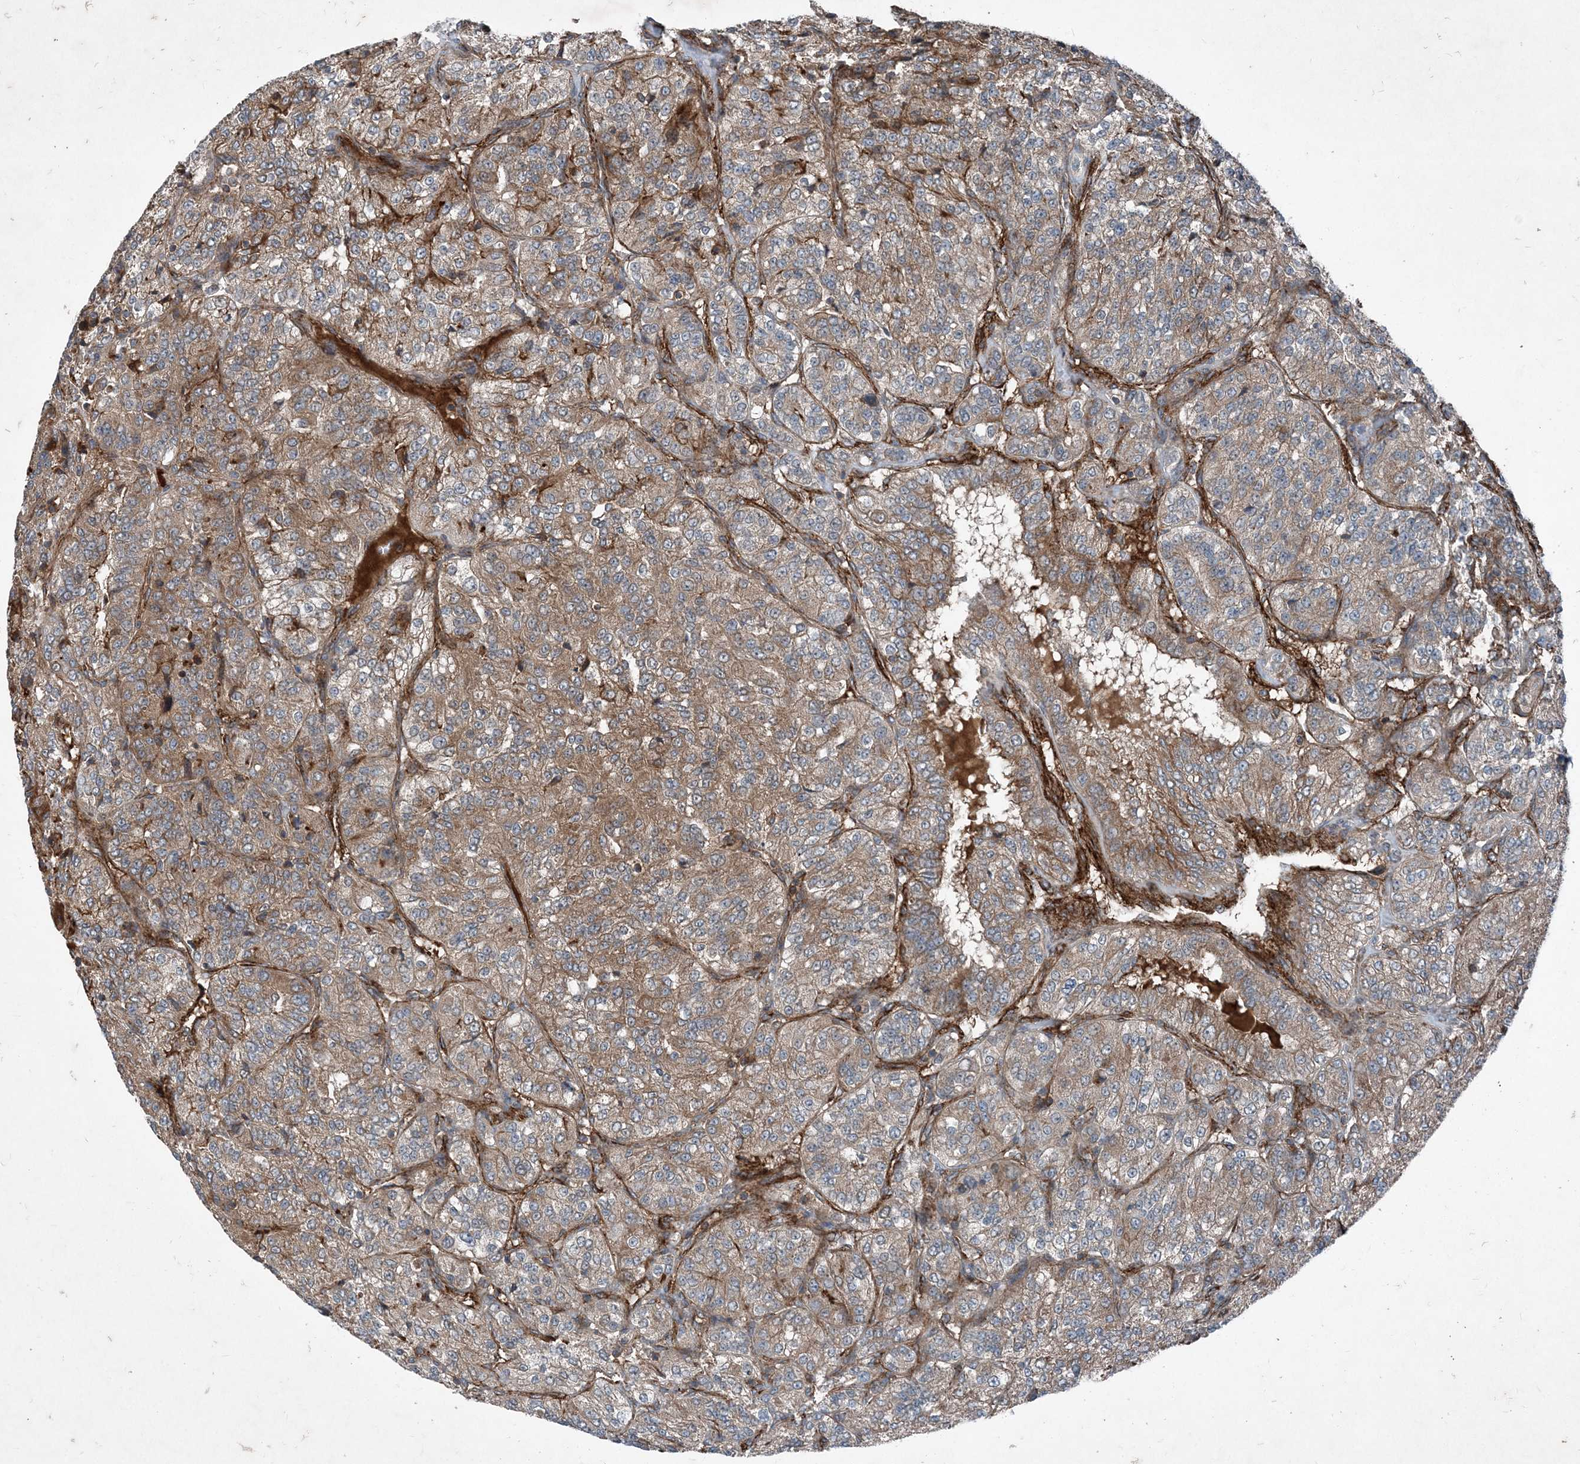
{"staining": {"intensity": "moderate", "quantity": ">75%", "location": "cytoplasmic/membranous"}, "tissue": "renal cancer", "cell_type": "Tumor cells", "image_type": "cancer", "snomed": [{"axis": "morphology", "description": "Adenocarcinoma, NOS"}, {"axis": "topography", "description": "Kidney"}], "caption": "Protein analysis of adenocarcinoma (renal) tissue displays moderate cytoplasmic/membranous positivity in about >75% of tumor cells. (IHC, brightfield microscopy, high magnification).", "gene": "NDUFA2", "patient": {"sex": "female", "age": 63}}